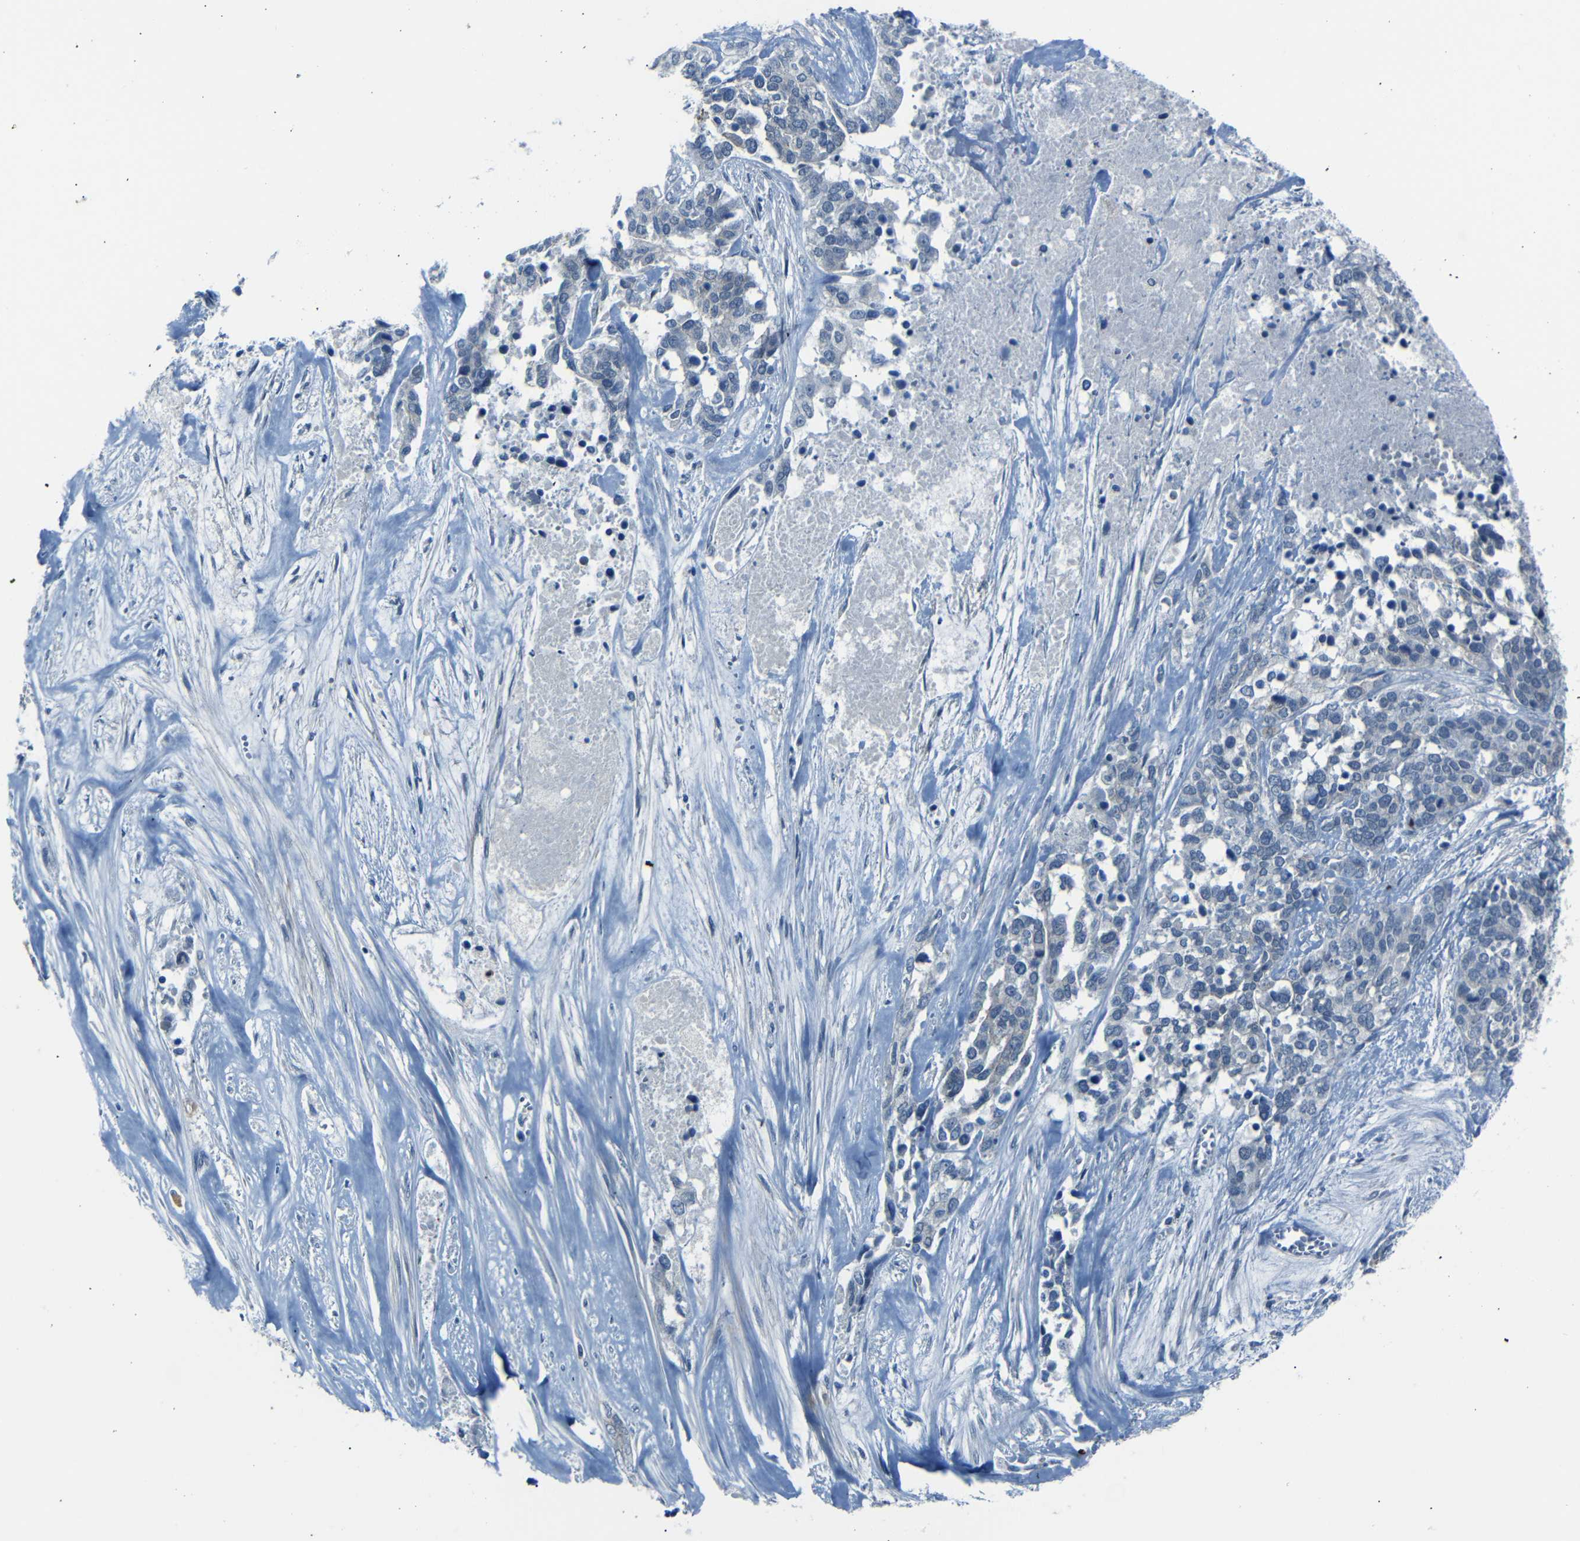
{"staining": {"intensity": "weak", "quantity": "<25%", "location": "cytoplasmic/membranous"}, "tissue": "ovarian cancer", "cell_type": "Tumor cells", "image_type": "cancer", "snomed": [{"axis": "morphology", "description": "Cystadenocarcinoma, serous, NOS"}, {"axis": "topography", "description": "Ovary"}], "caption": "An image of ovarian cancer stained for a protein demonstrates no brown staining in tumor cells. (DAB immunohistochemistry with hematoxylin counter stain).", "gene": "ANK3", "patient": {"sex": "female", "age": 44}}